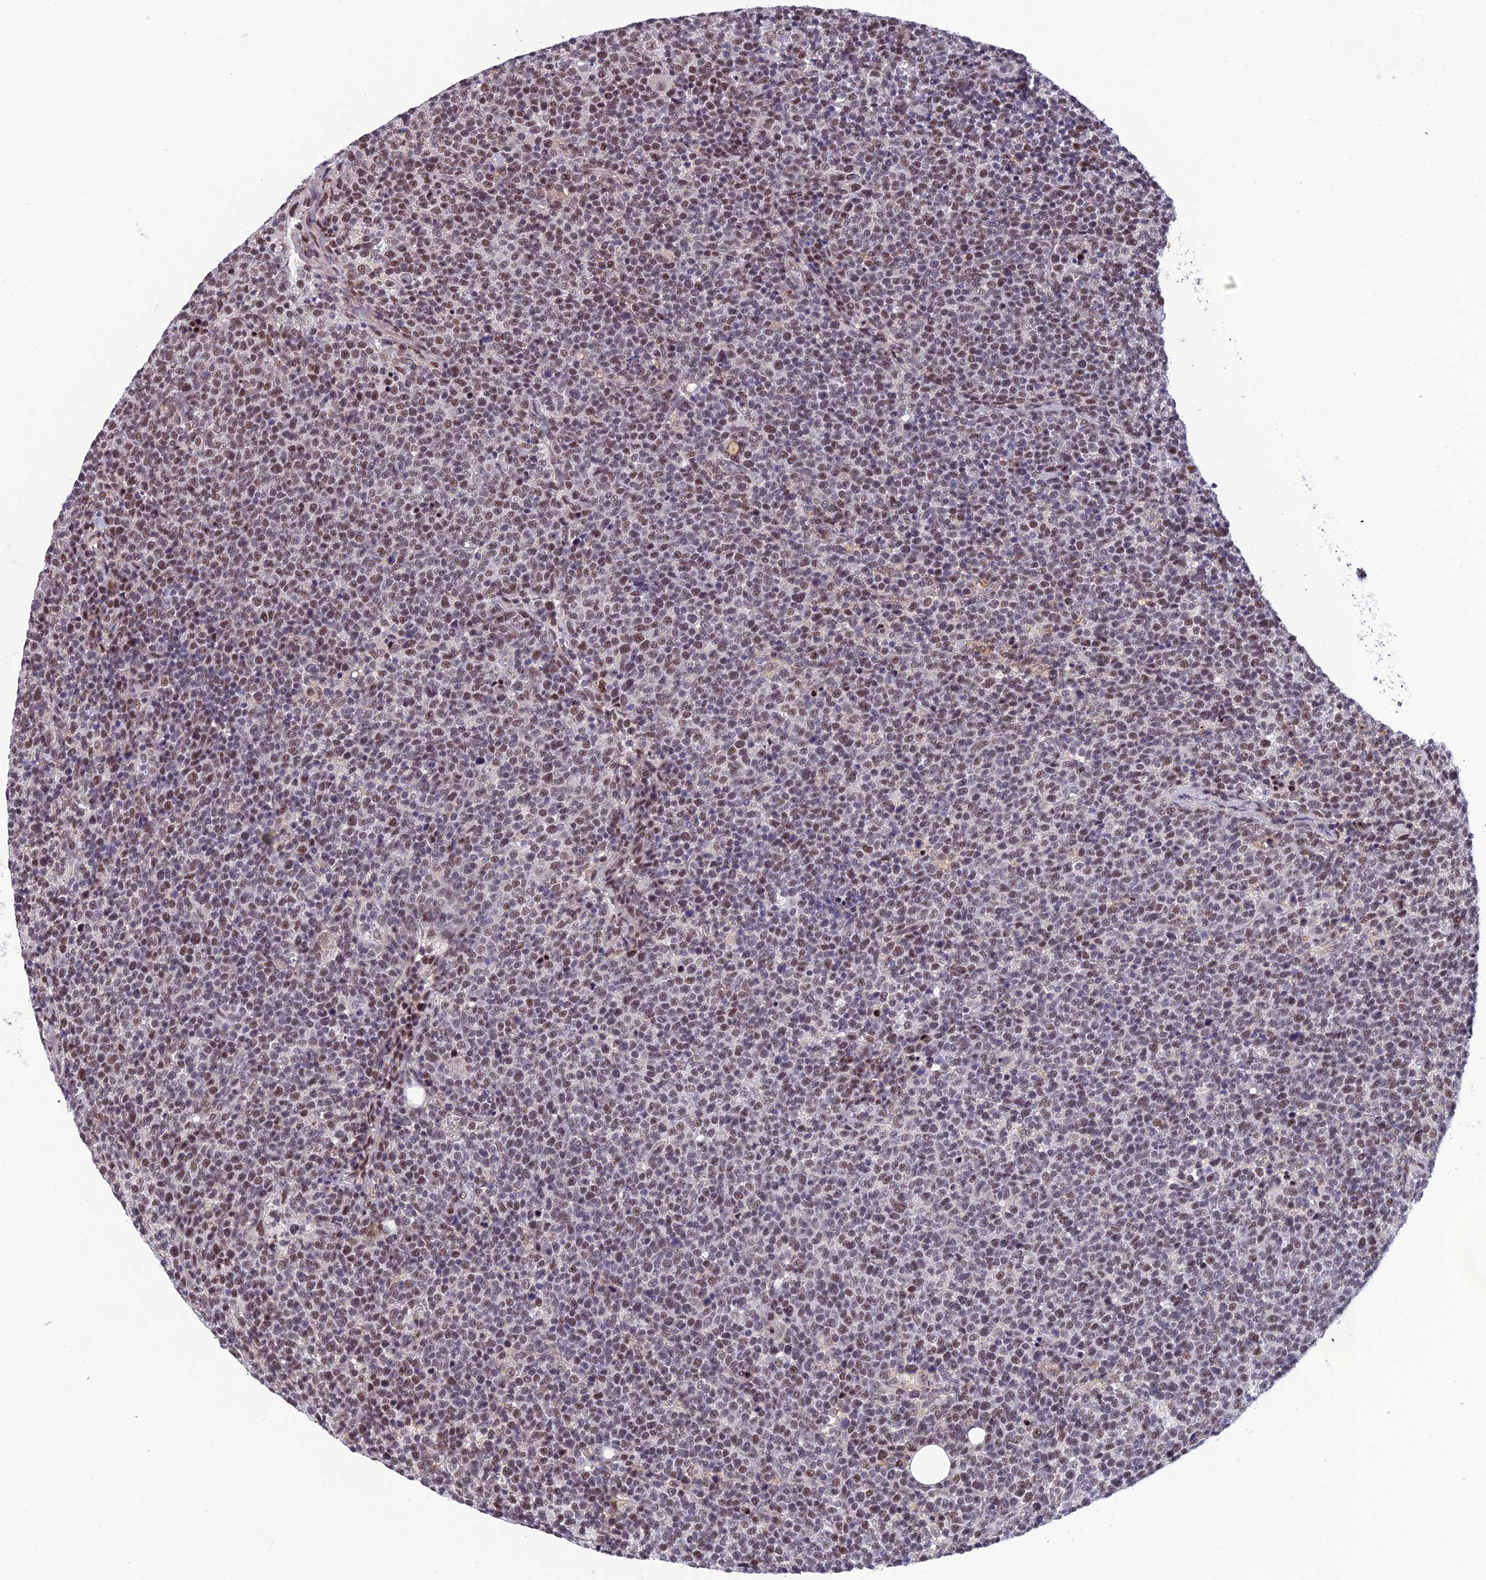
{"staining": {"intensity": "moderate", "quantity": ">75%", "location": "nuclear"}, "tissue": "lymphoma", "cell_type": "Tumor cells", "image_type": "cancer", "snomed": [{"axis": "morphology", "description": "Malignant lymphoma, non-Hodgkin's type, High grade"}, {"axis": "topography", "description": "Lymph node"}], "caption": "Immunohistochemistry of human high-grade malignant lymphoma, non-Hodgkin's type reveals medium levels of moderate nuclear positivity in about >75% of tumor cells. Nuclei are stained in blue.", "gene": "RSRC1", "patient": {"sex": "male", "age": 61}}